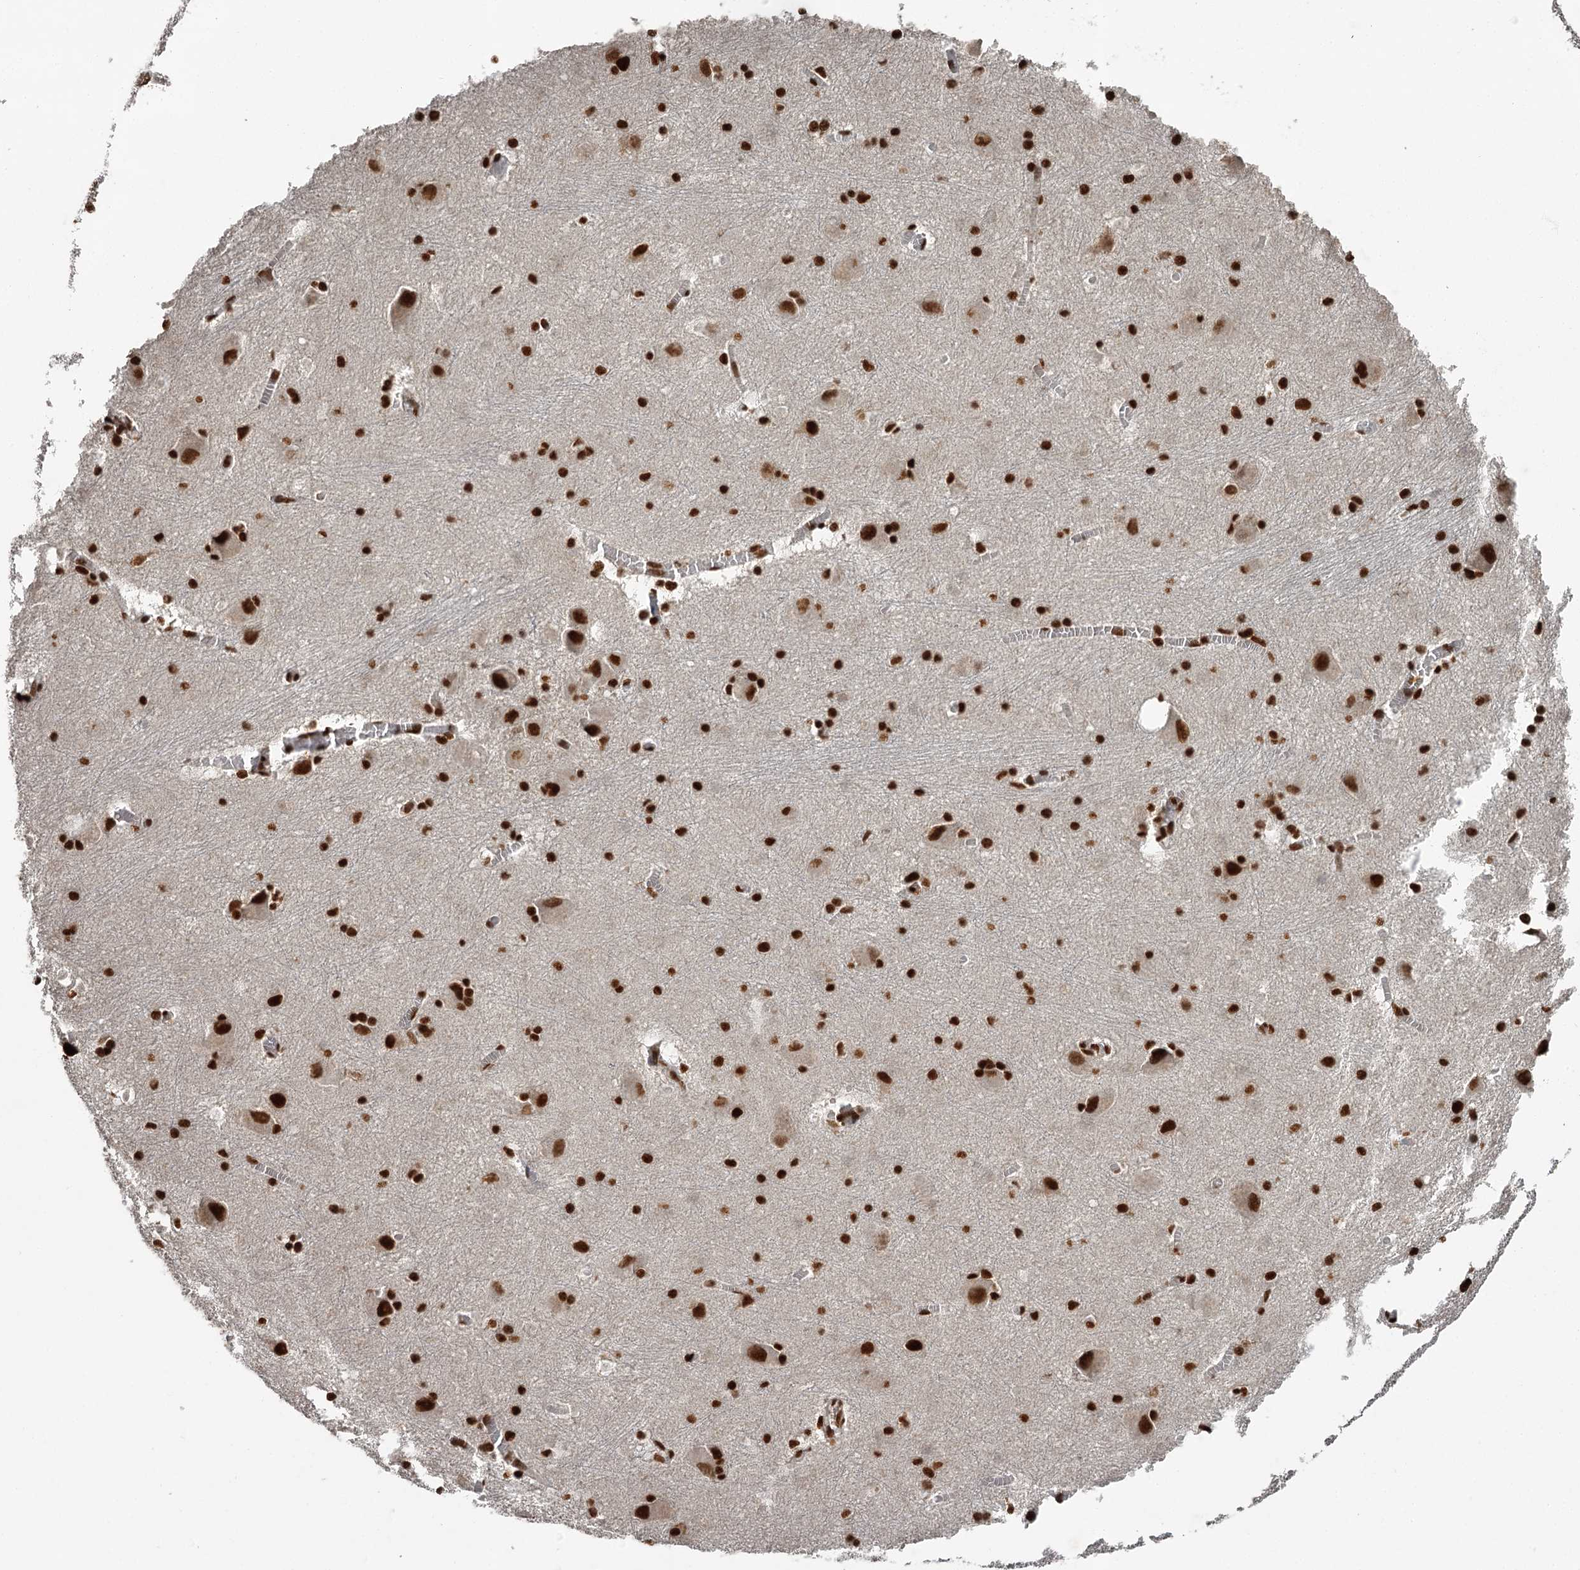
{"staining": {"intensity": "strong", "quantity": ">75%", "location": "nuclear"}, "tissue": "caudate", "cell_type": "Glial cells", "image_type": "normal", "snomed": [{"axis": "morphology", "description": "Normal tissue, NOS"}, {"axis": "topography", "description": "Lateral ventricle wall"}], "caption": "Caudate stained with DAB (3,3'-diaminobenzidine) immunohistochemistry (IHC) shows high levels of strong nuclear staining in about >75% of glial cells.", "gene": "RBBP7", "patient": {"sex": "male", "age": 37}}